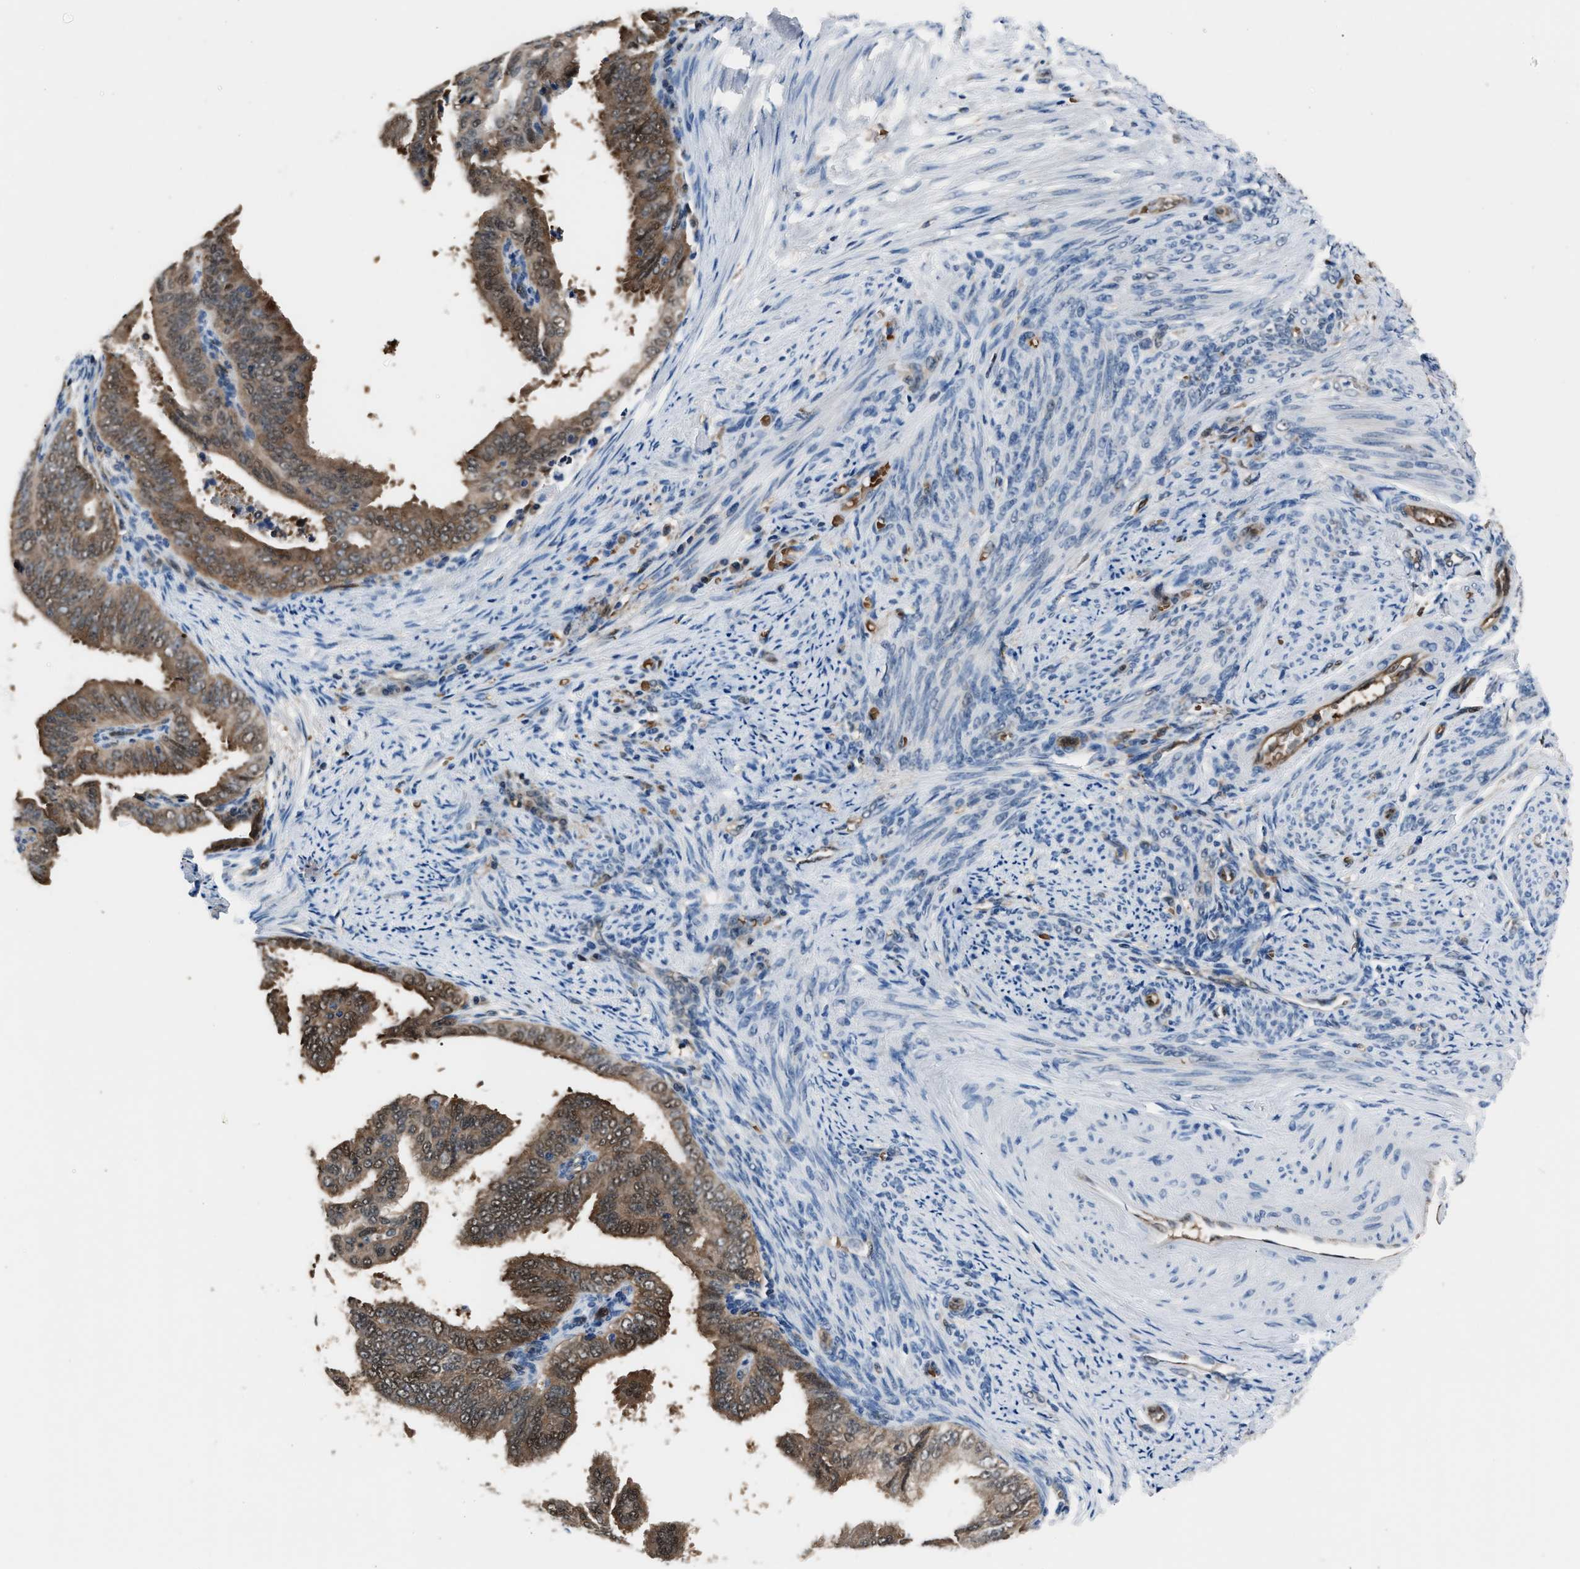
{"staining": {"intensity": "moderate", "quantity": "25%-75%", "location": "cytoplasmic/membranous,nuclear"}, "tissue": "endometrial cancer", "cell_type": "Tumor cells", "image_type": "cancer", "snomed": [{"axis": "morphology", "description": "Adenocarcinoma, NOS"}, {"axis": "topography", "description": "Endometrium"}], "caption": "DAB (3,3'-diaminobenzidine) immunohistochemical staining of human endometrial adenocarcinoma demonstrates moderate cytoplasmic/membranous and nuclear protein expression in approximately 25%-75% of tumor cells.", "gene": "PPA1", "patient": {"sex": "female", "age": 58}}